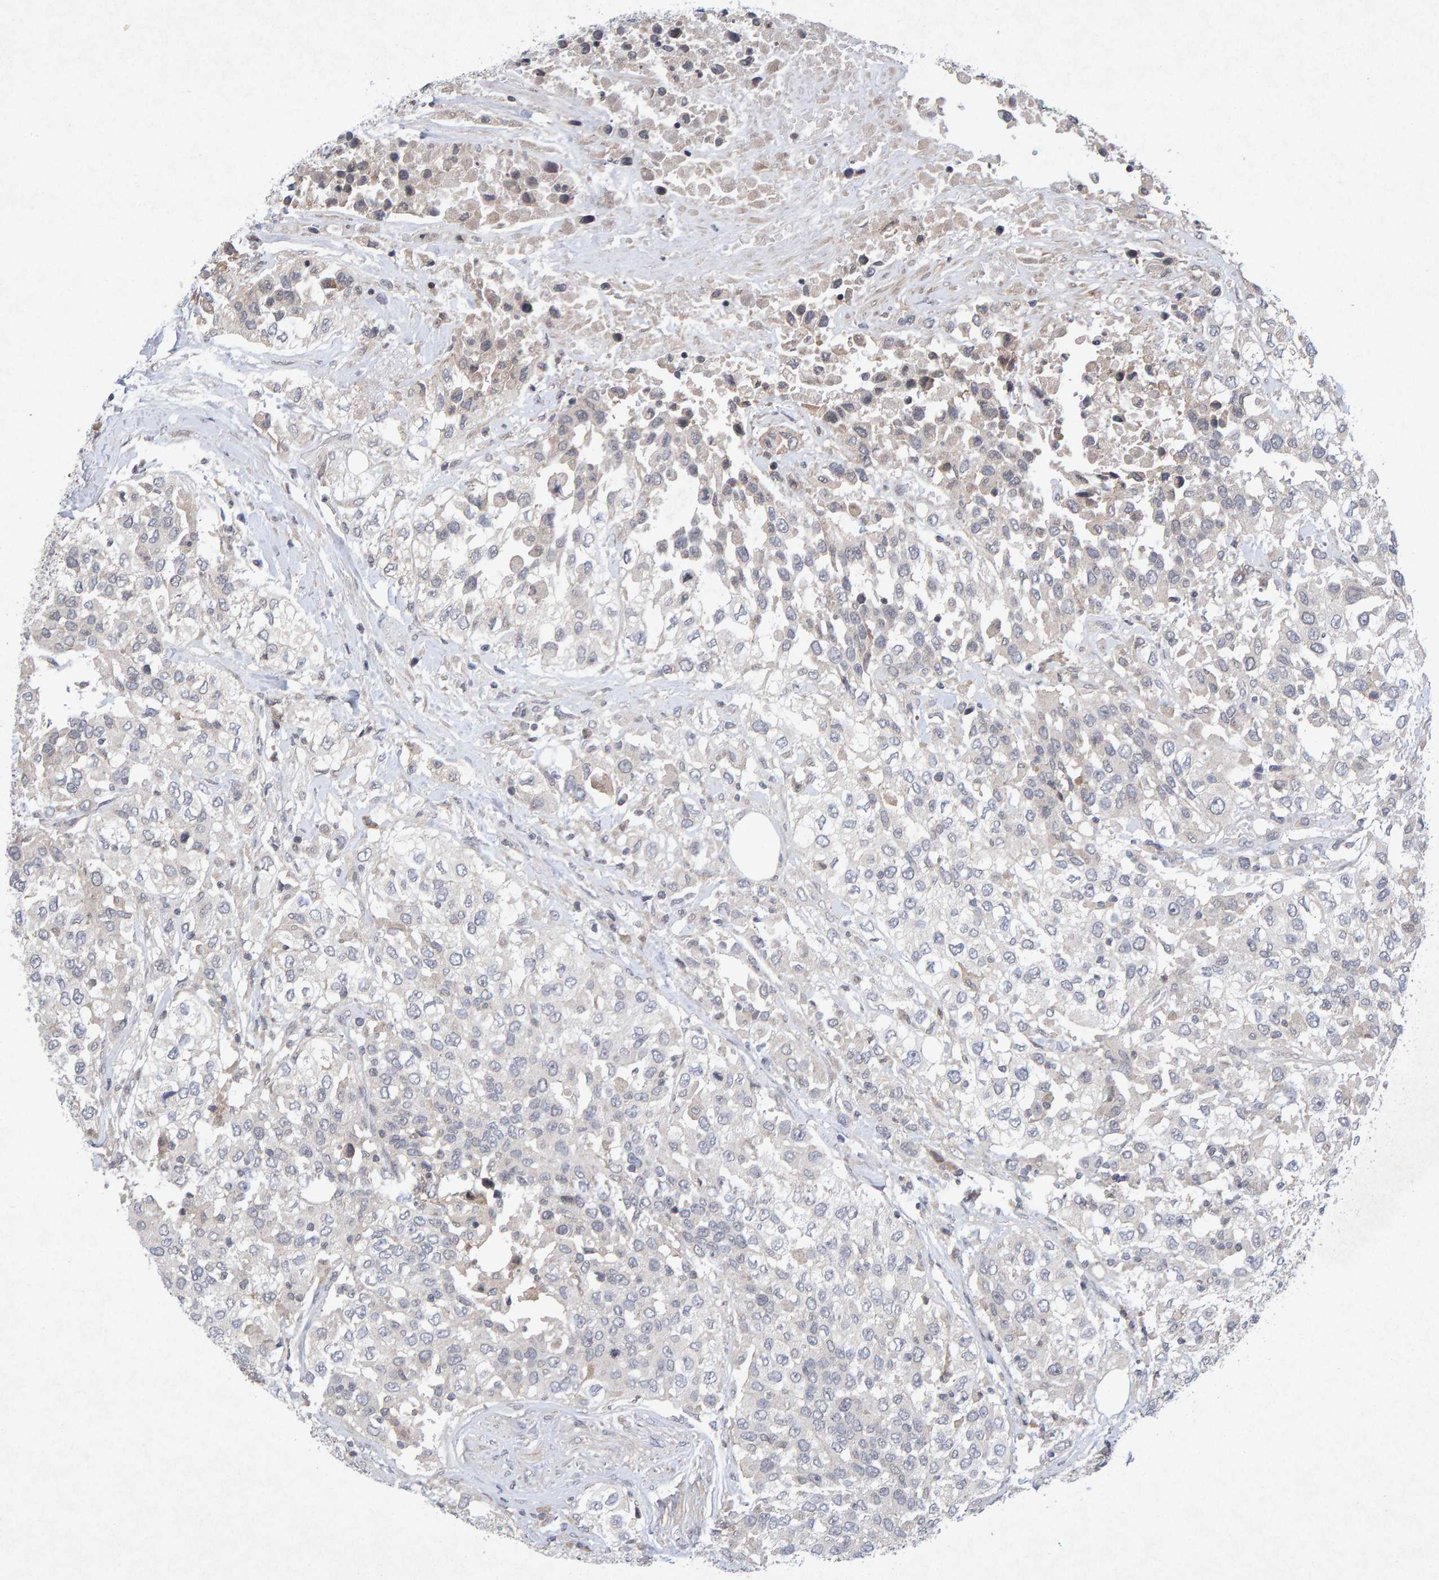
{"staining": {"intensity": "negative", "quantity": "none", "location": "none"}, "tissue": "urothelial cancer", "cell_type": "Tumor cells", "image_type": "cancer", "snomed": [{"axis": "morphology", "description": "Urothelial carcinoma, High grade"}, {"axis": "topography", "description": "Urinary bladder"}], "caption": "A micrograph of urothelial cancer stained for a protein shows no brown staining in tumor cells. (Brightfield microscopy of DAB (3,3'-diaminobenzidine) IHC at high magnification).", "gene": "CDH2", "patient": {"sex": "female", "age": 80}}